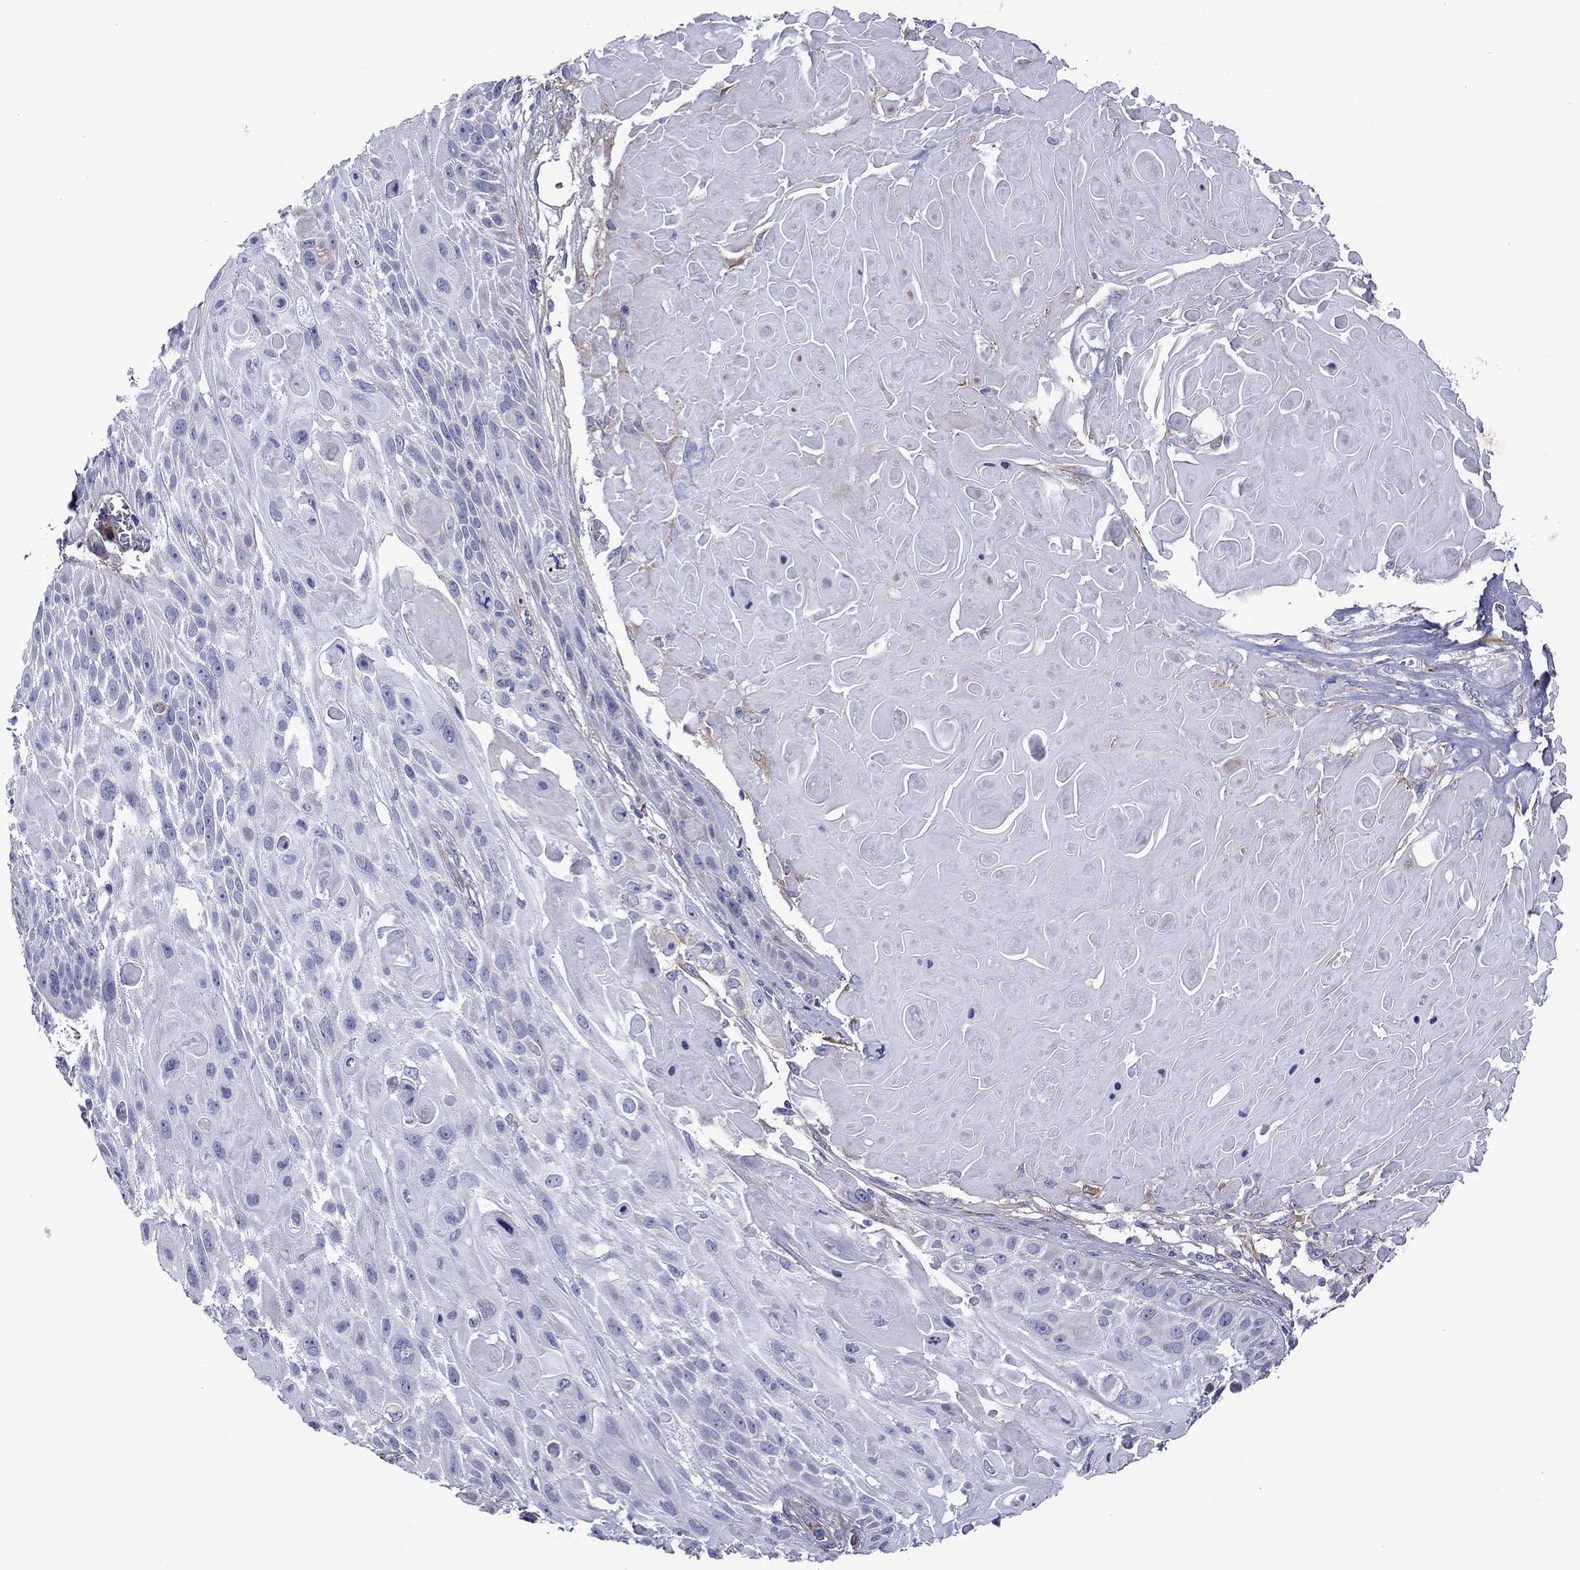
{"staining": {"intensity": "negative", "quantity": "none", "location": "none"}, "tissue": "skin cancer", "cell_type": "Tumor cells", "image_type": "cancer", "snomed": [{"axis": "morphology", "description": "Squamous cell carcinoma, NOS"}, {"axis": "topography", "description": "Skin"}, {"axis": "topography", "description": "Anal"}], "caption": "Immunohistochemistry (IHC) of human skin cancer shows no expression in tumor cells.", "gene": "HSPG2", "patient": {"sex": "female", "age": 75}}